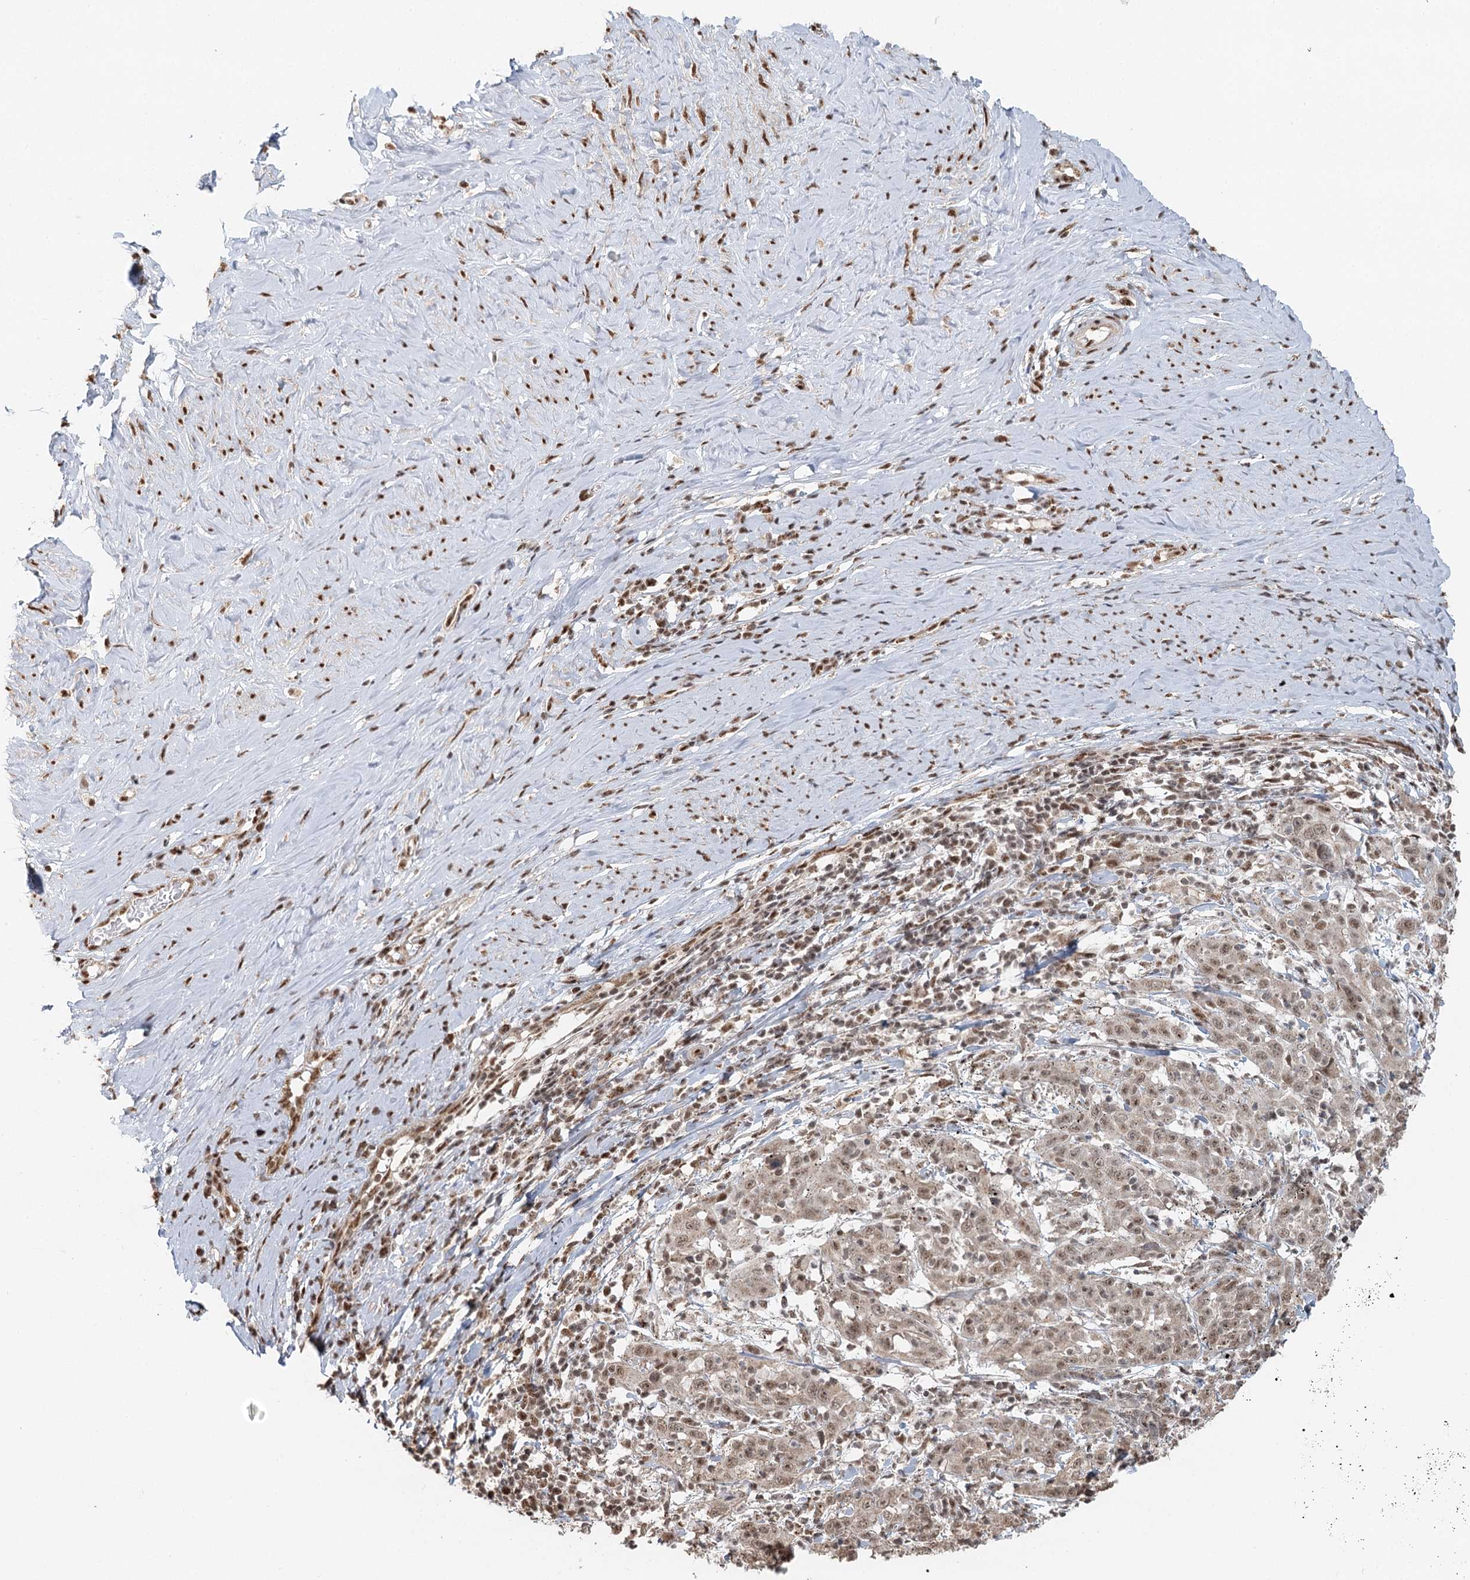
{"staining": {"intensity": "moderate", "quantity": ">75%", "location": "cytoplasmic/membranous,nuclear"}, "tissue": "cervical cancer", "cell_type": "Tumor cells", "image_type": "cancer", "snomed": [{"axis": "morphology", "description": "Squamous cell carcinoma, NOS"}, {"axis": "topography", "description": "Cervix"}], "caption": "Immunohistochemistry (IHC) photomicrograph of cervical squamous cell carcinoma stained for a protein (brown), which exhibits medium levels of moderate cytoplasmic/membranous and nuclear positivity in about >75% of tumor cells.", "gene": "GPALPP1", "patient": {"sex": "female", "age": 46}}